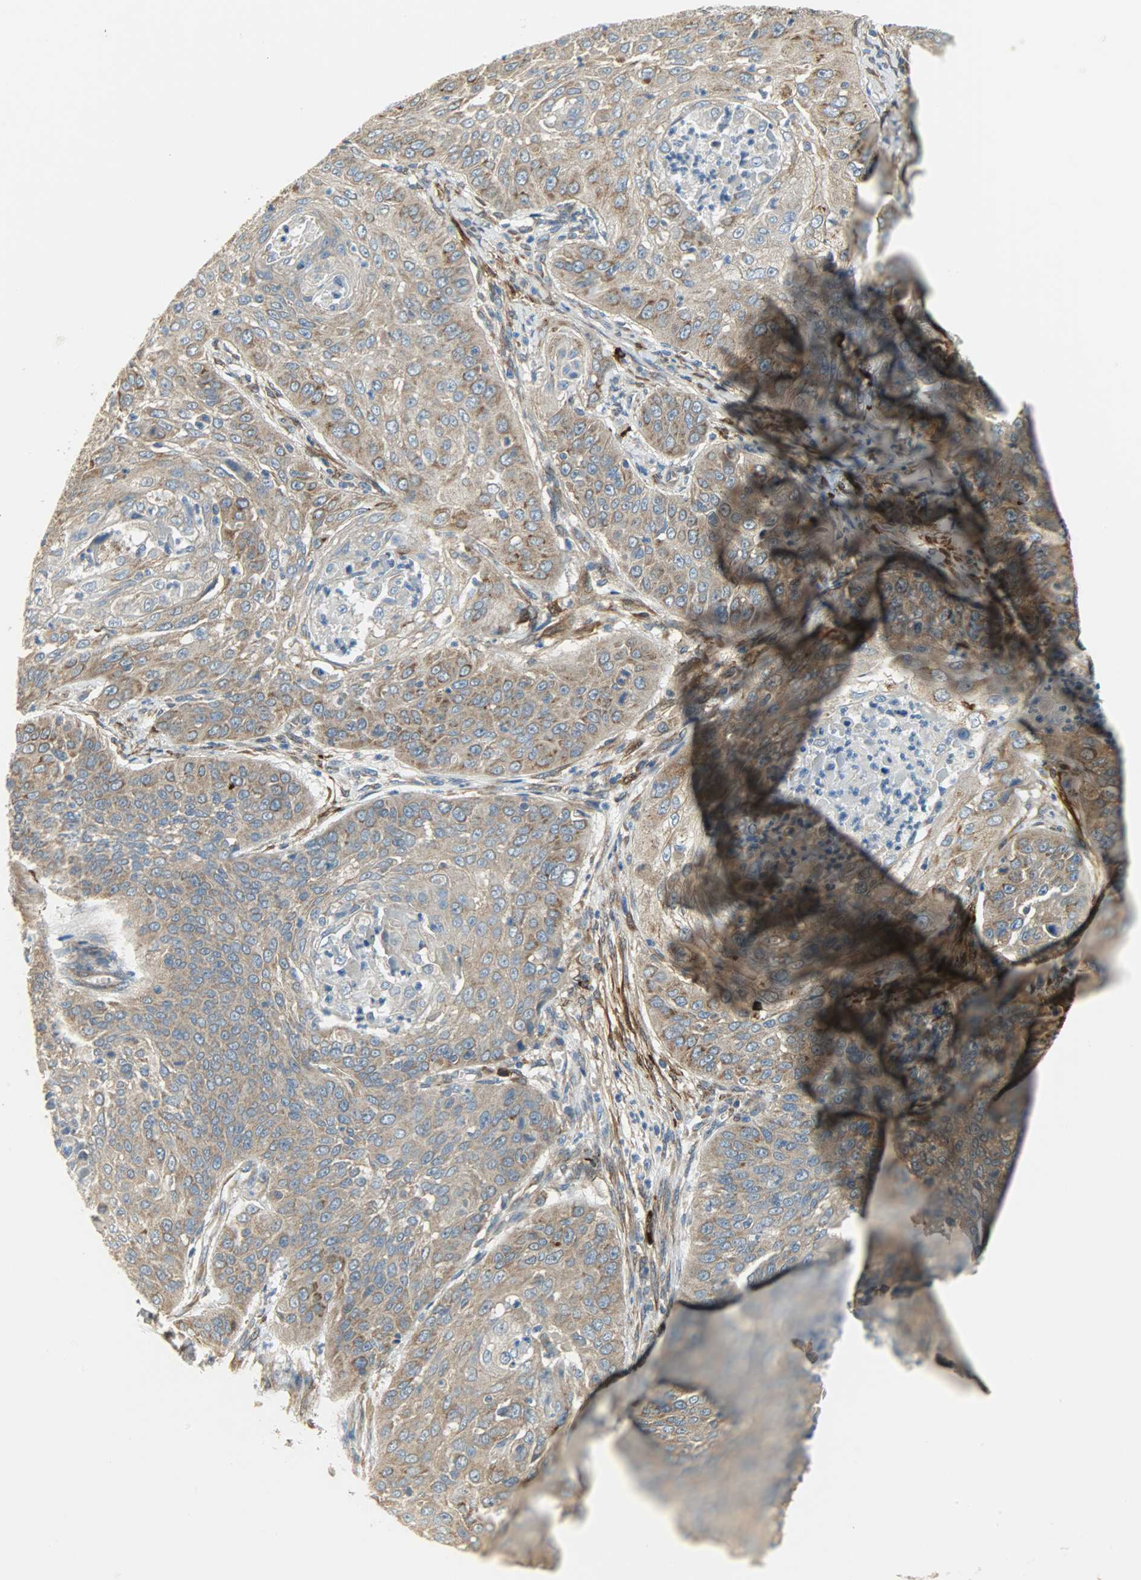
{"staining": {"intensity": "strong", "quantity": ">75%", "location": "cytoplasmic/membranous"}, "tissue": "cervical cancer", "cell_type": "Tumor cells", "image_type": "cancer", "snomed": [{"axis": "morphology", "description": "Squamous cell carcinoma, NOS"}, {"axis": "topography", "description": "Cervix"}], "caption": "Protein positivity by immunohistochemistry exhibits strong cytoplasmic/membranous positivity in about >75% of tumor cells in cervical cancer.", "gene": "C1orf198", "patient": {"sex": "female", "age": 64}}